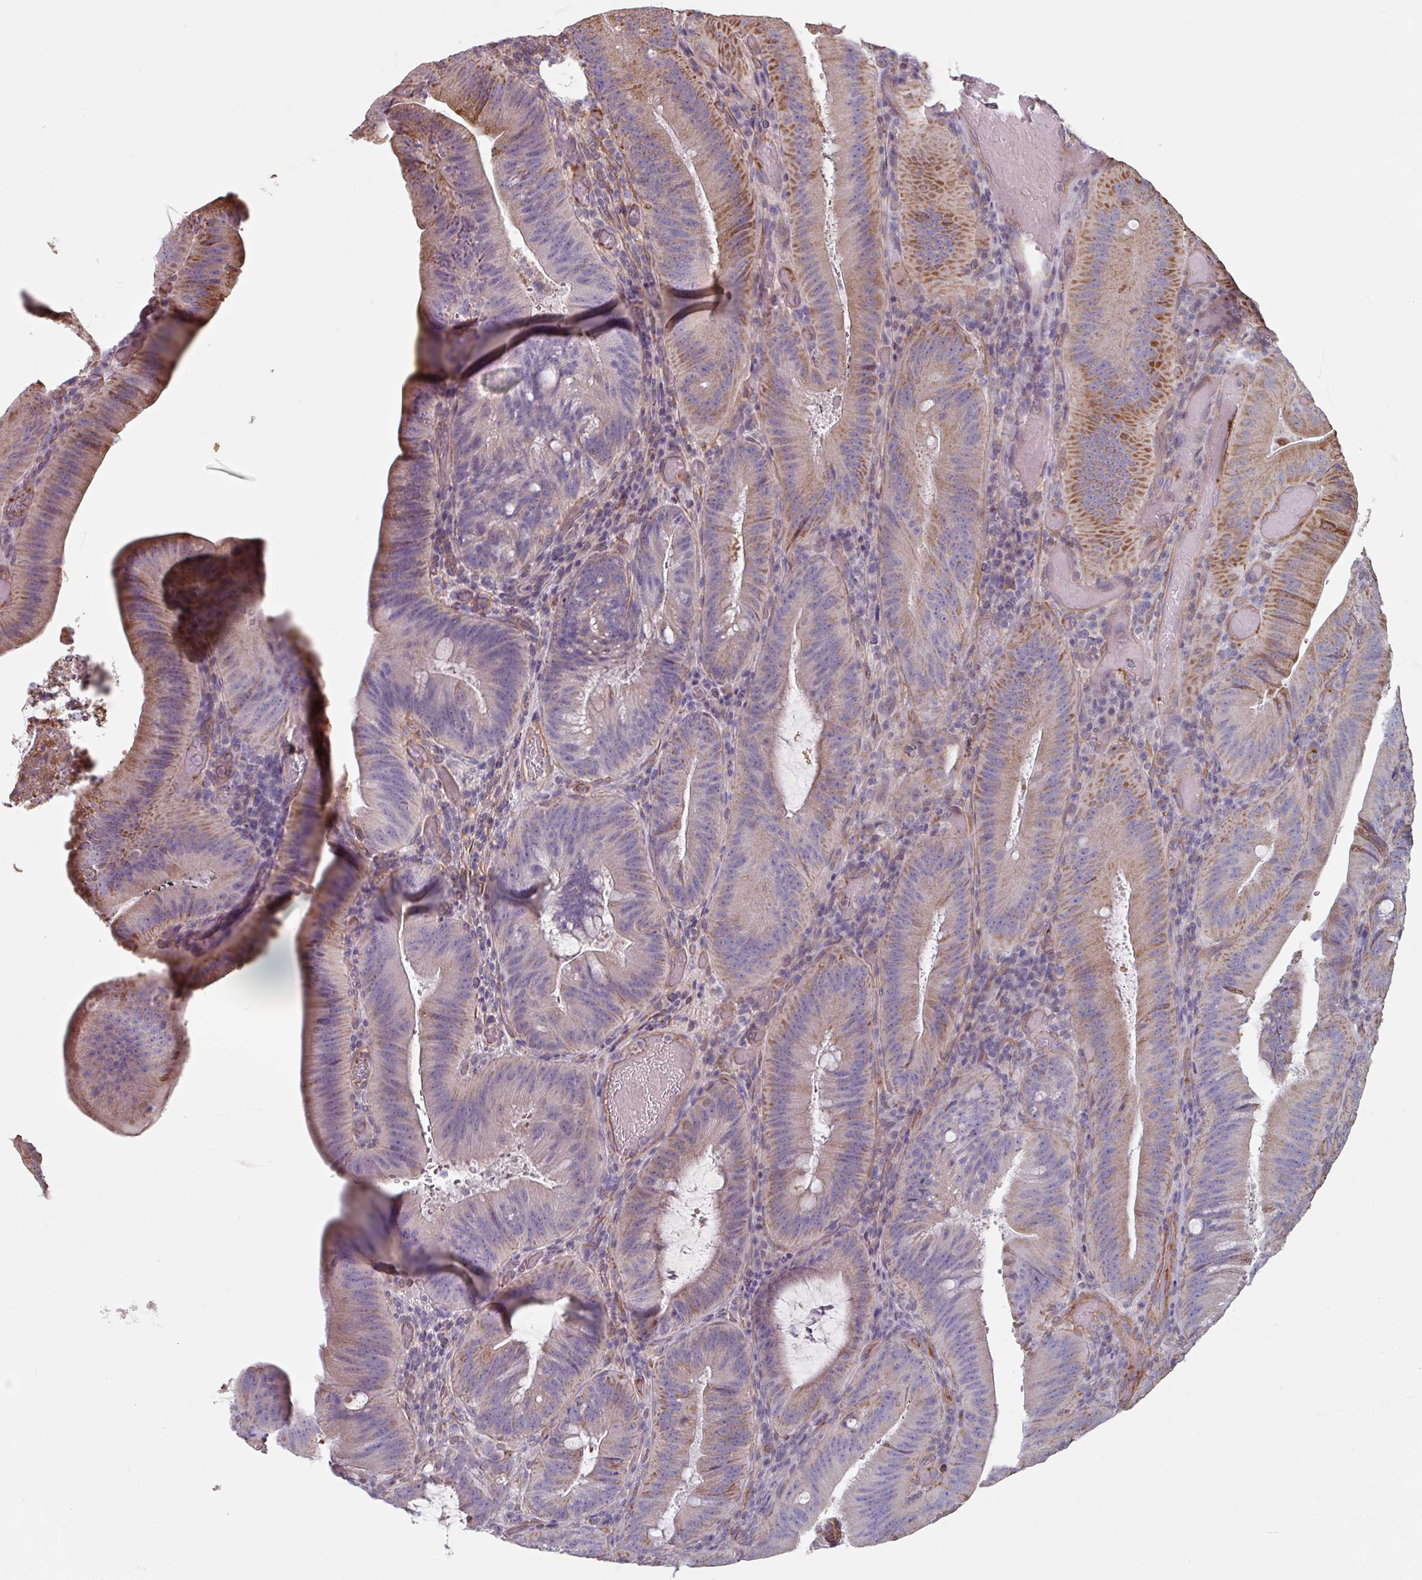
{"staining": {"intensity": "moderate", "quantity": "25%-75%", "location": "cytoplasmic/membranous"}, "tissue": "colorectal cancer", "cell_type": "Tumor cells", "image_type": "cancer", "snomed": [{"axis": "morphology", "description": "Adenocarcinoma, NOS"}, {"axis": "topography", "description": "Colon"}], "caption": "Adenocarcinoma (colorectal) stained with immunohistochemistry exhibits moderate cytoplasmic/membranous staining in approximately 25%-75% of tumor cells.", "gene": "GSTA4", "patient": {"sex": "female", "age": 43}}